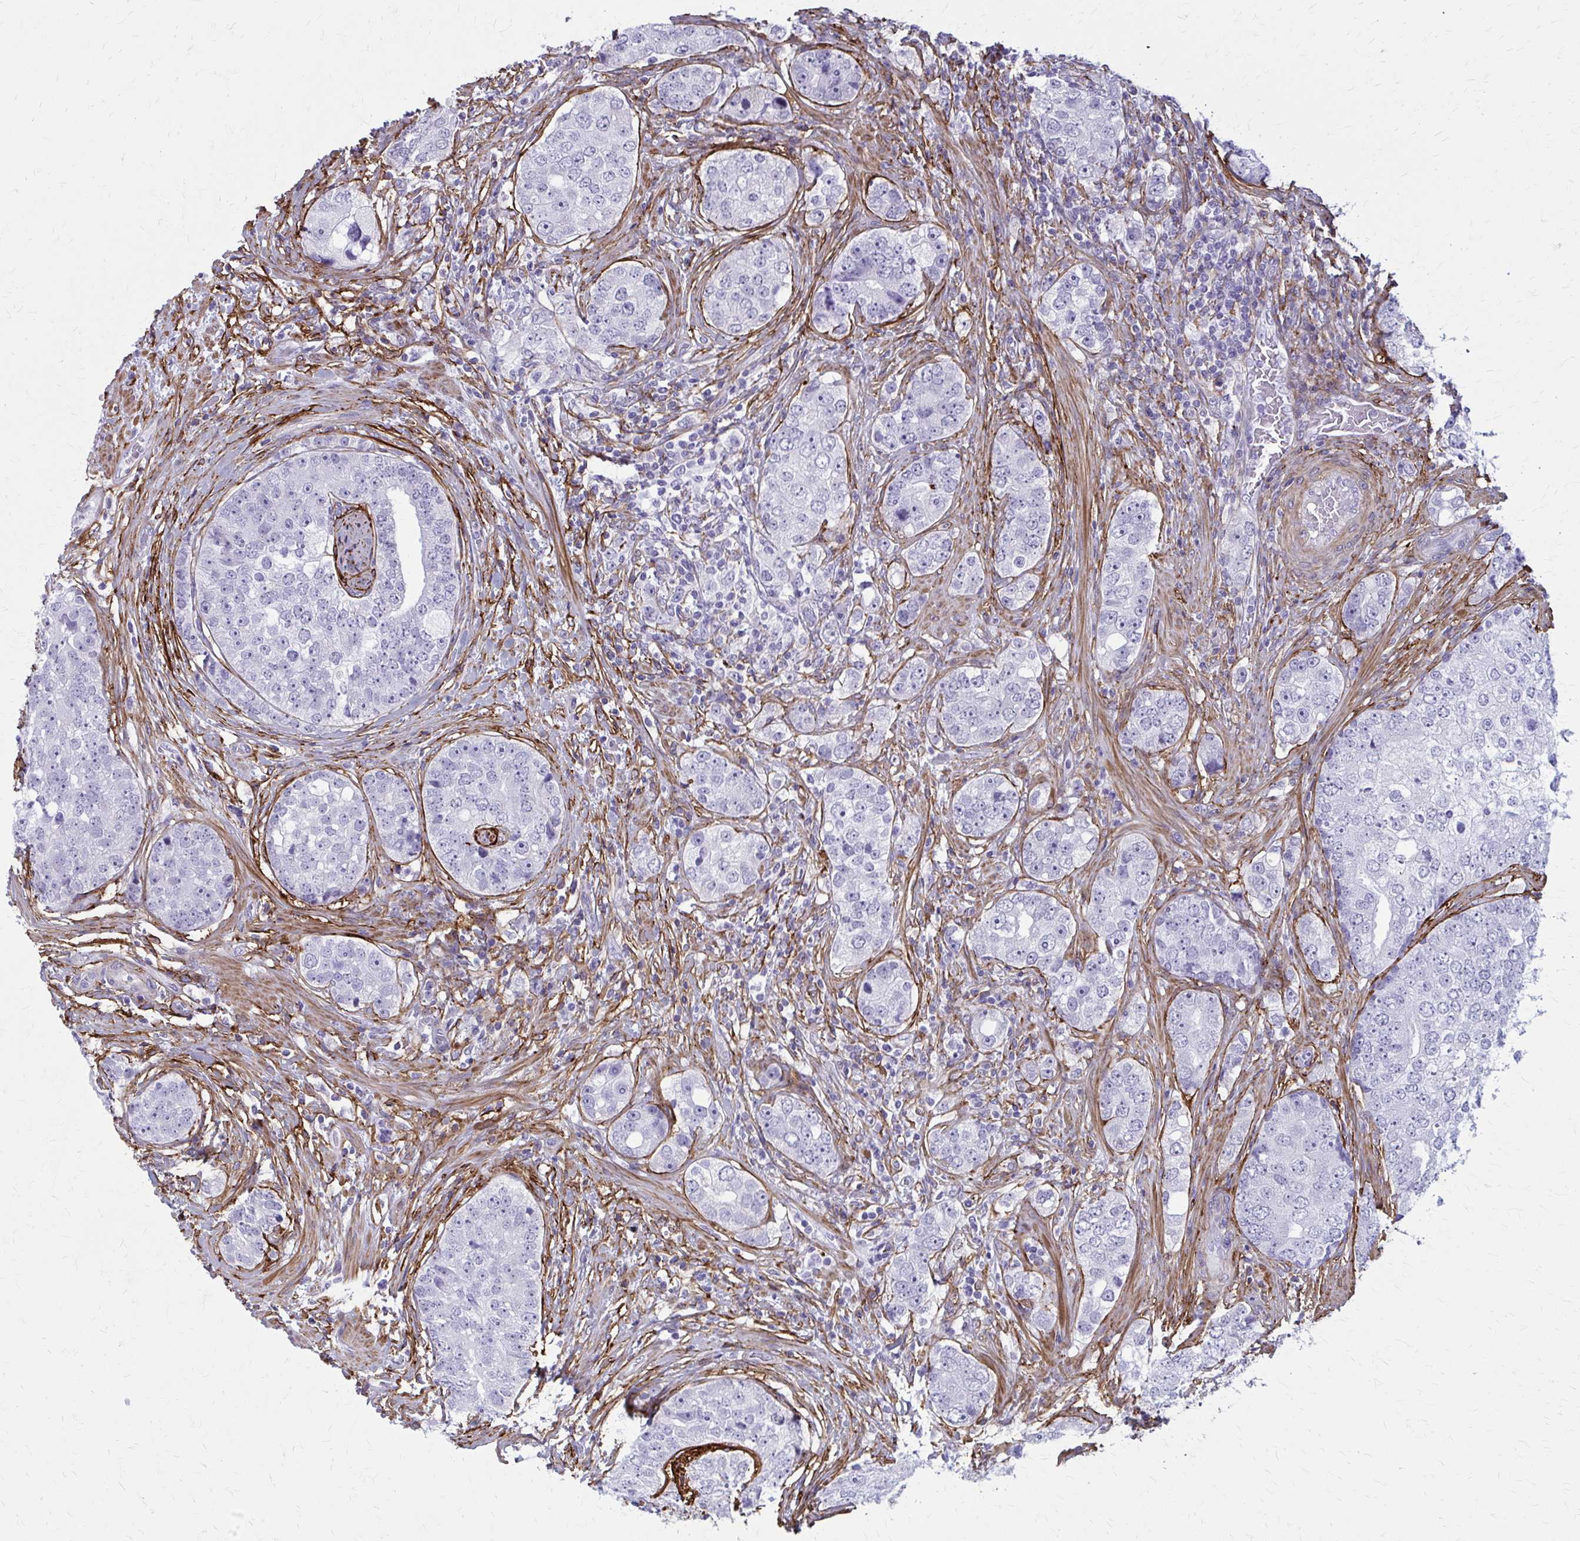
{"staining": {"intensity": "negative", "quantity": "none", "location": "none"}, "tissue": "prostate cancer", "cell_type": "Tumor cells", "image_type": "cancer", "snomed": [{"axis": "morphology", "description": "Adenocarcinoma, High grade"}, {"axis": "topography", "description": "Prostate"}], "caption": "IHC micrograph of neoplastic tissue: prostate cancer stained with DAB (3,3'-diaminobenzidine) displays no significant protein staining in tumor cells.", "gene": "AKAP12", "patient": {"sex": "male", "age": 60}}